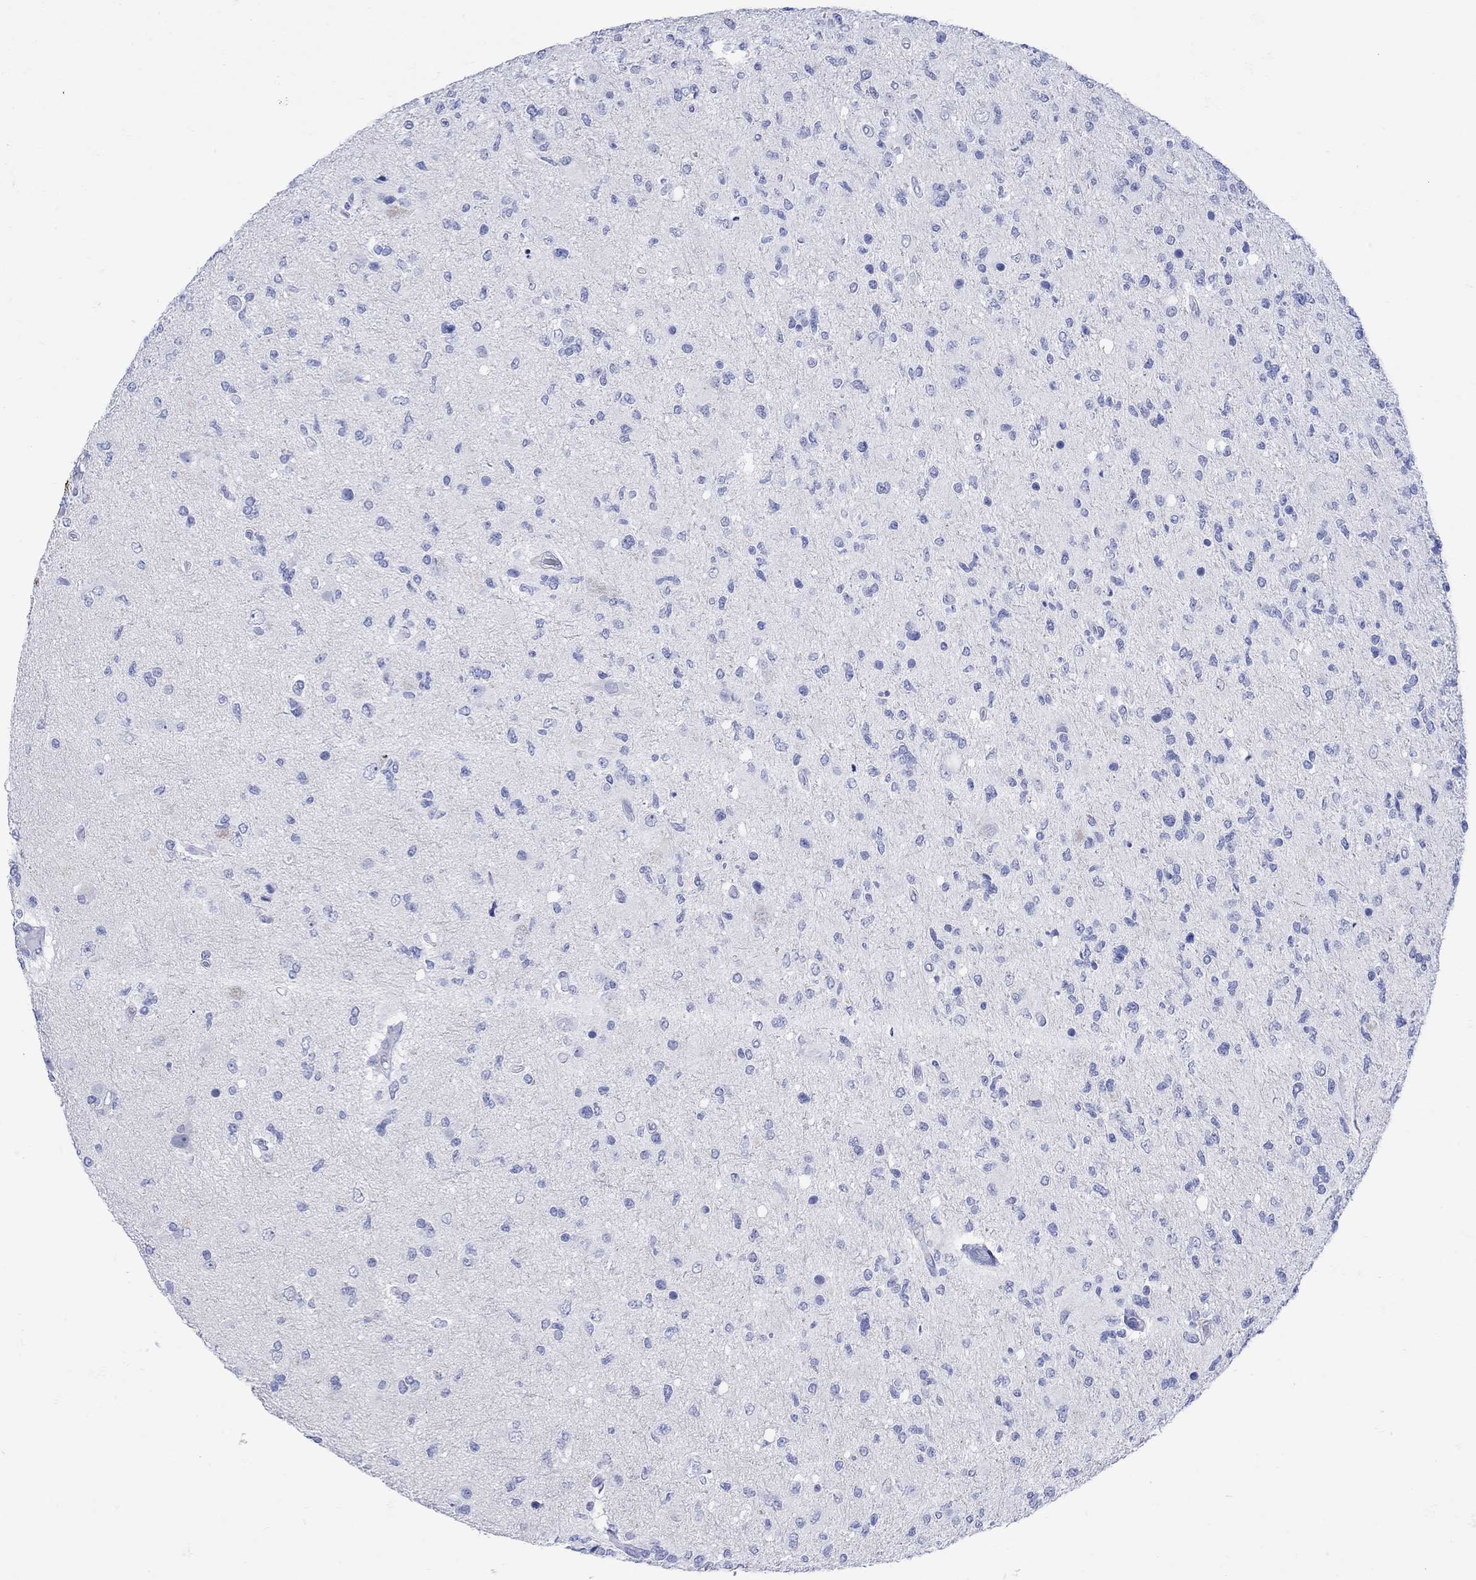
{"staining": {"intensity": "negative", "quantity": "none", "location": "none"}, "tissue": "glioma", "cell_type": "Tumor cells", "image_type": "cancer", "snomed": [{"axis": "morphology", "description": "Glioma, malignant, High grade"}, {"axis": "topography", "description": "Cerebral cortex"}], "caption": "Immunohistochemistry histopathology image of neoplastic tissue: human malignant glioma (high-grade) stained with DAB demonstrates no significant protein positivity in tumor cells.", "gene": "LINGO3", "patient": {"sex": "male", "age": 70}}